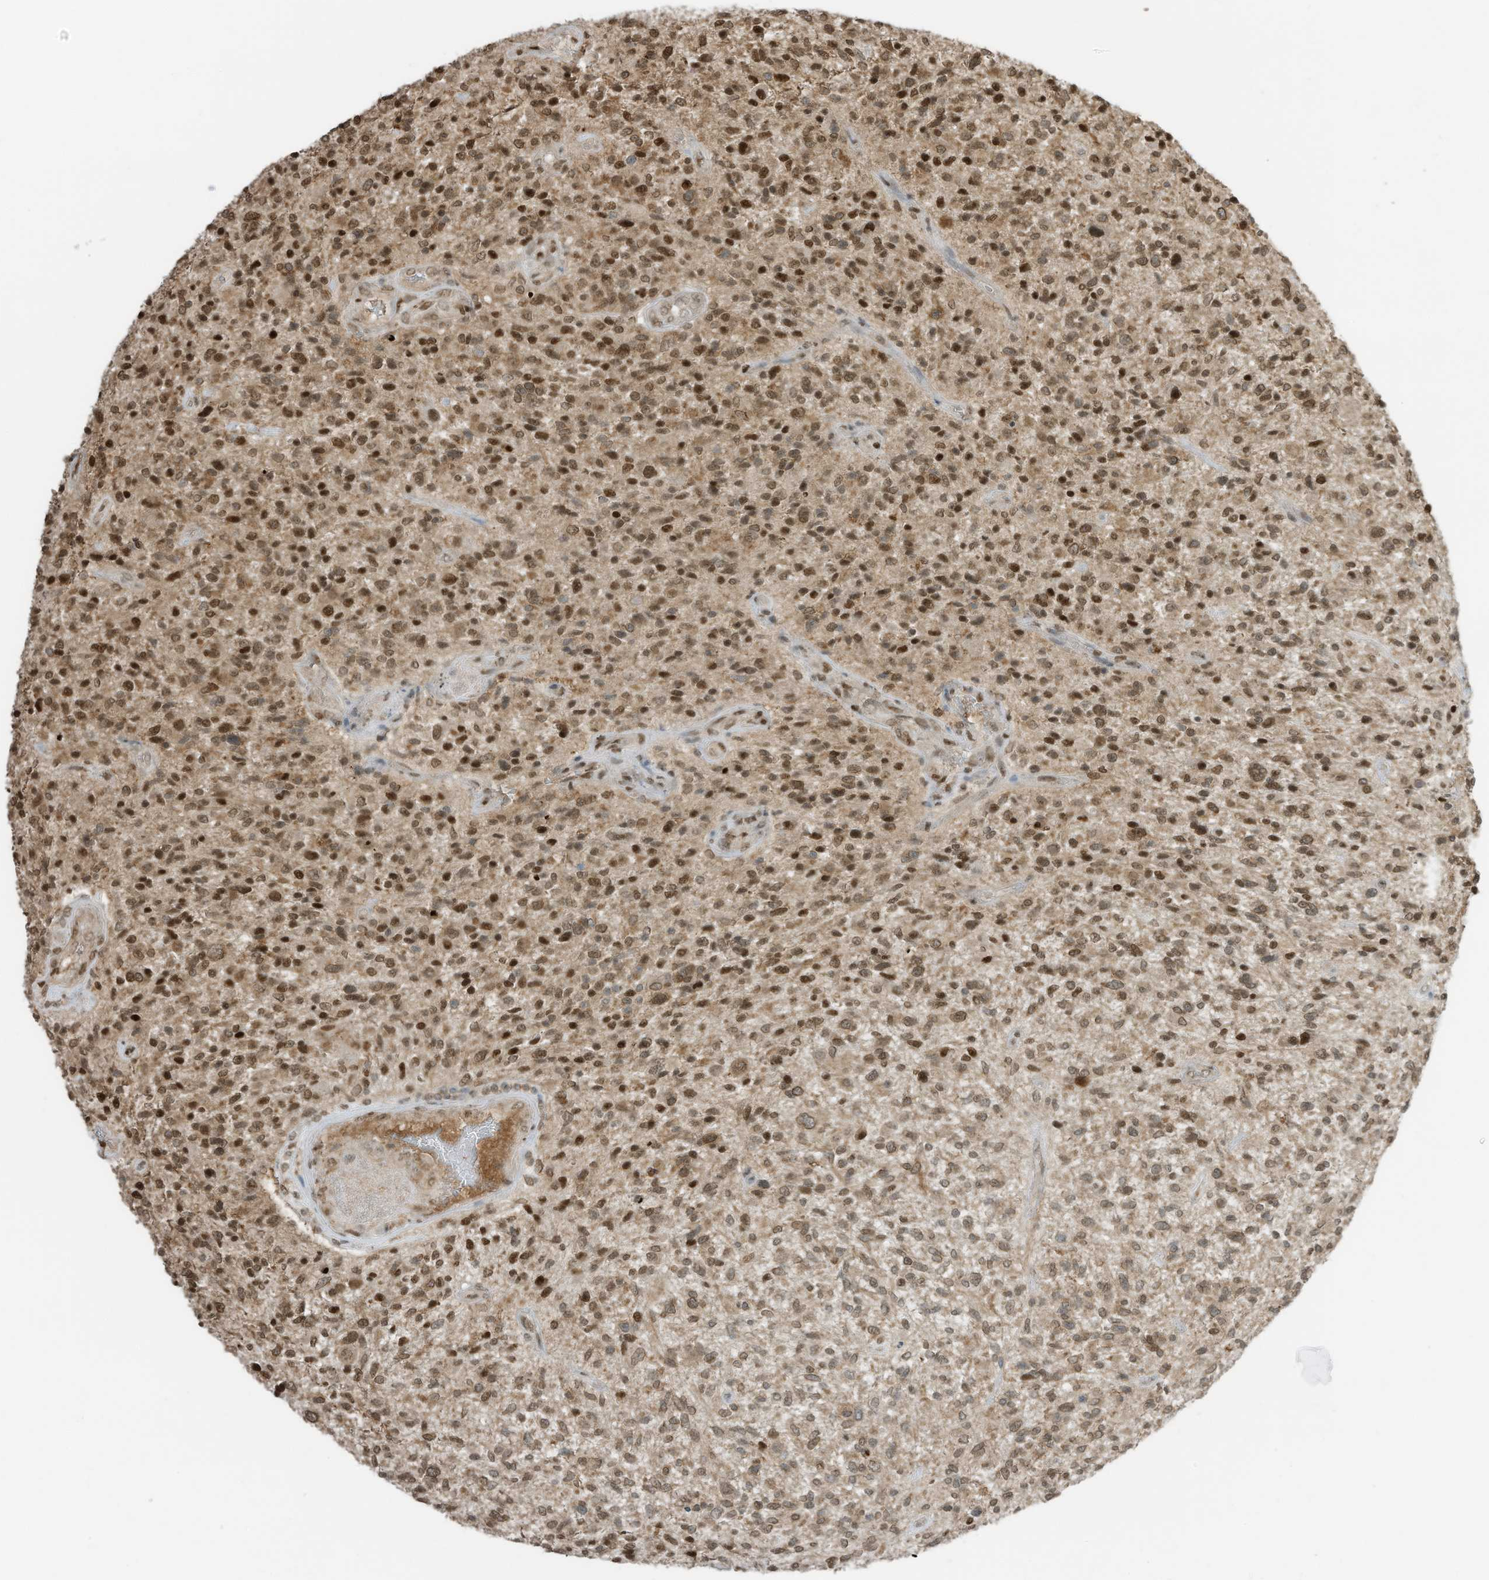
{"staining": {"intensity": "moderate", "quantity": ">75%", "location": "nuclear"}, "tissue": "glioma", "cell_type": "Tumor cells", "image_type": "cancer", "snomed": [{"axis": "morphology", "description": "Glioma, malignant, High grade"}, {"axis": "topography", "description": "Brain"}], "caption": "A brown stain shows moderate nuclear expression of a protein in glioma tumor cells.", "gene": "KPNB1", "patient": {"sex": "male", "age": 47}}